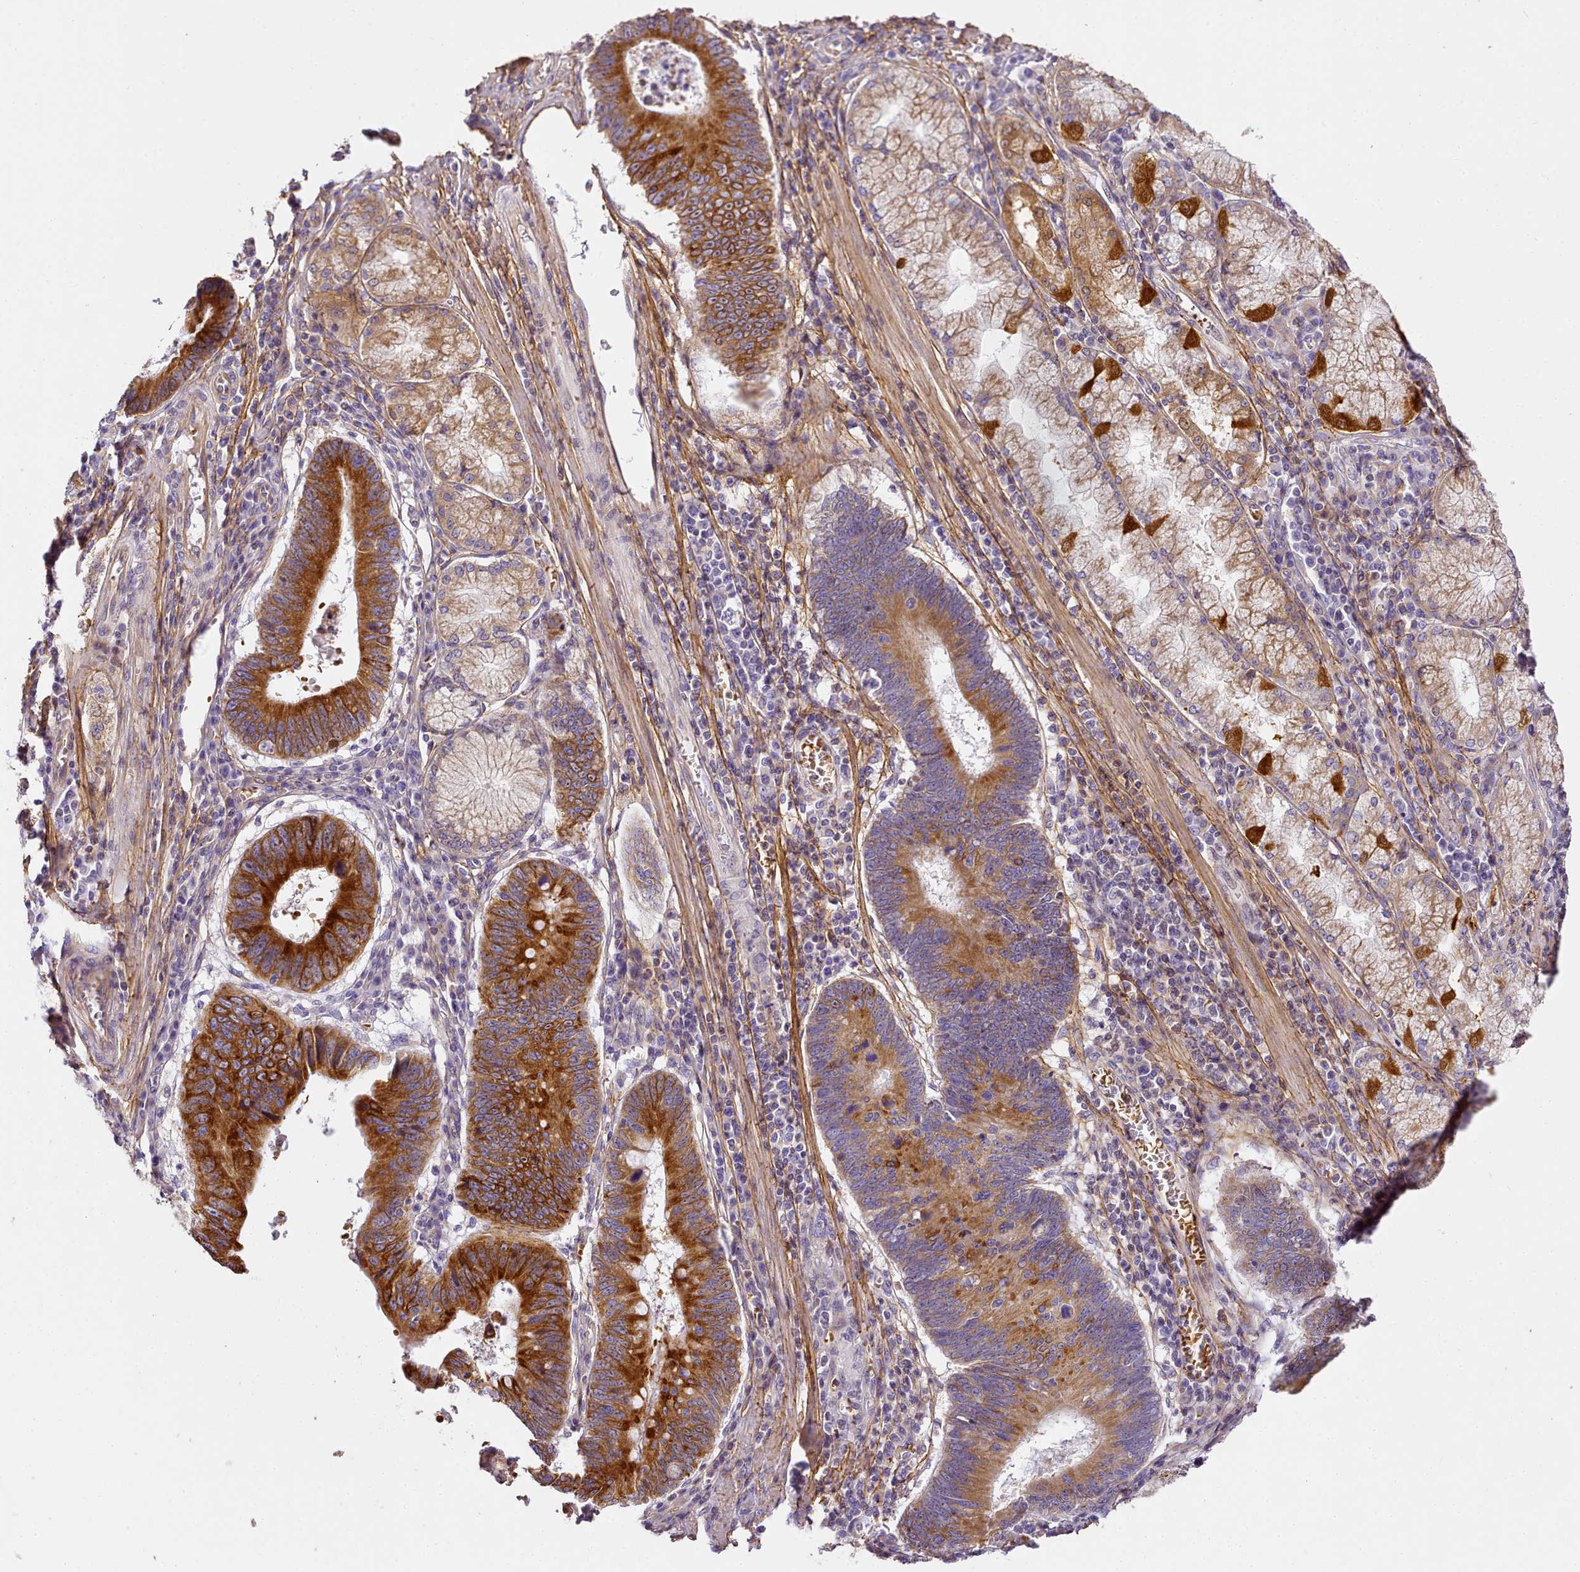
{"staining": {"intensity": "strong", "quantity": ">75%", "location": "cytoplasmic/membranous"}, "tissue": "stomach cancer", "cell_type": "Tumor cells", "image_type": "cancer", "snomed": [{"axis": "morphology", "description": "Adenocarcinoma, NOS"}, {"axis": "topography", "description": "Stomach"}], "caption": "Protein analysis of stomach adenocarcinoma tissue demonstrates strong cytoplasmic/membranous expression in approximately >75% of tumor cells.", "gene": "NBPF1", "patient": {"sex": "male", "age": 59}}